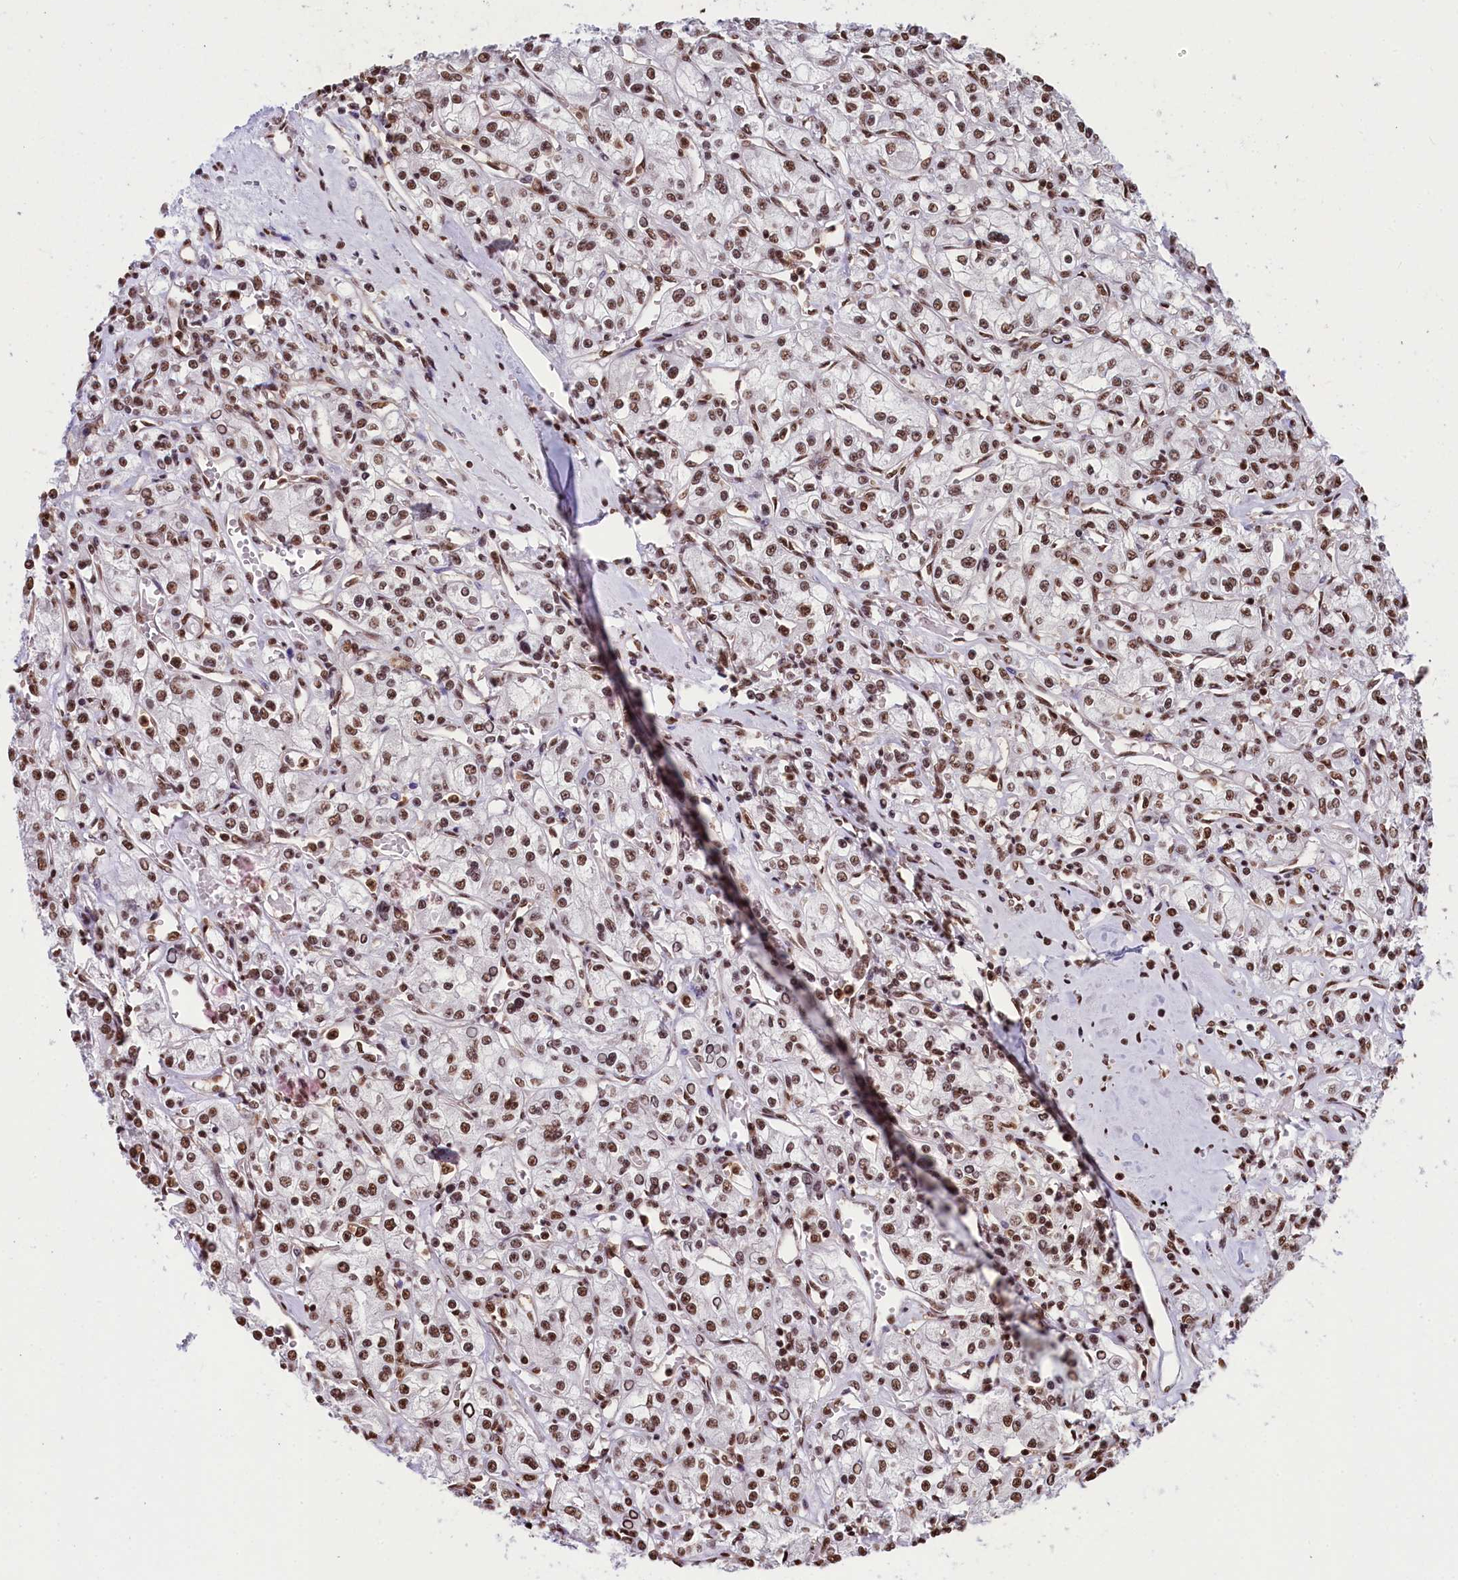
{"staining": {"intensity": "moderate", "quantity": ">75%", "location": "nuclear"}, "tissue": "renal cancer", "cell_type": "Tumor cells", "image_type": "cancer", "snomed": [{"axis": "morphology", "description": "Adenocarcinoma, NOS"}, {"axis": "topography", "description": "Kidney"}], "caption": "High-magnification brightfield microscopy of renal cancer stained with DAB (3,3'-diaminobenzidine) (brown) and counterstained with hematoxylin (blue). tumor cells exhibit moderate nuclear expression is appreciated in about>75% of cells.", "gene": "SNRPD2", "patient": {"sex": "female", "age": 59}}